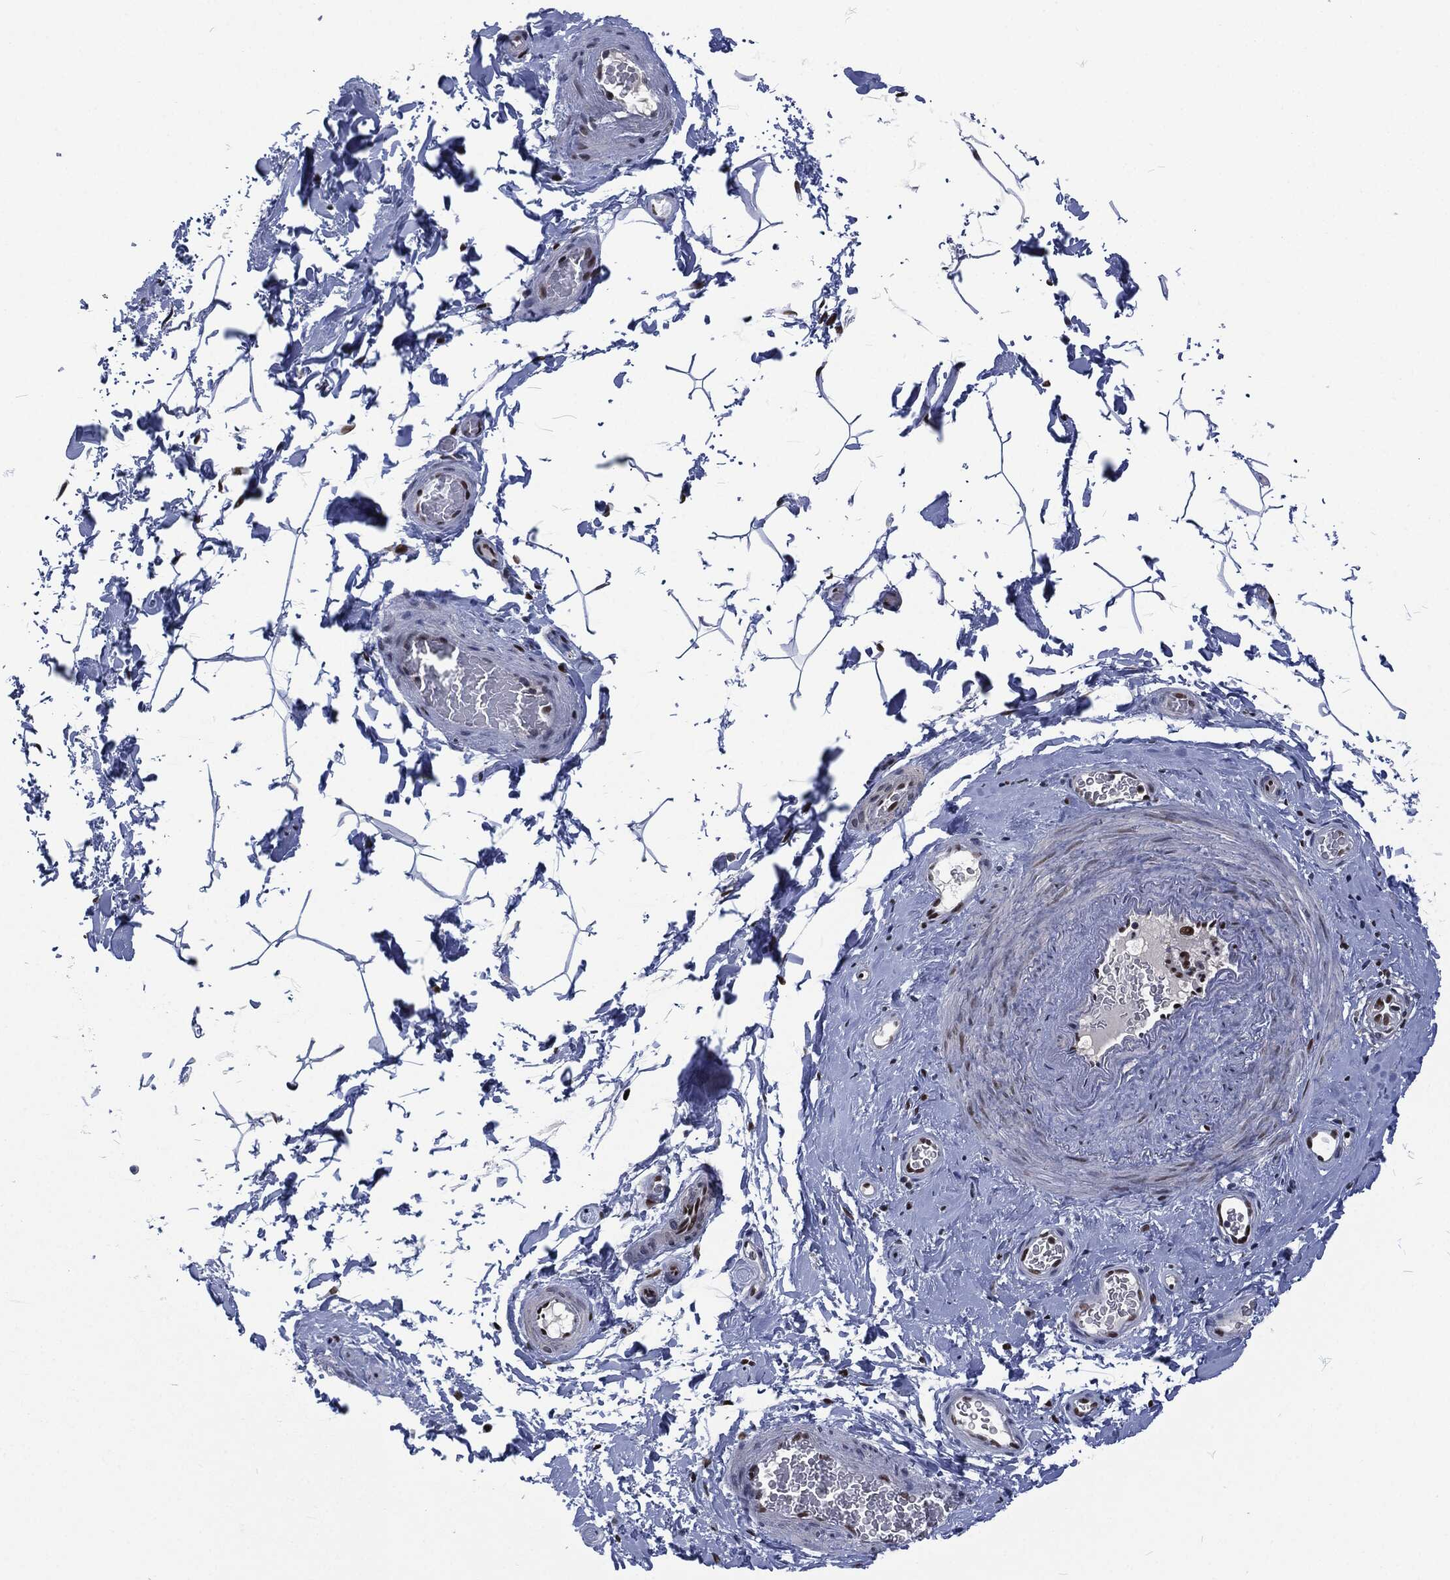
{"staining": {"intensity": "negative", "quantity": "none", "location": "none"}, "tissue": "adipose tissue", "cell_type": "Adipocytes", "image_type": "normal", "snomed": [{"axis": "morphology", "description": "Normal tissue, NOS"}, {"axis": "topography", "description": "Soft tissue"}, {"axis": "topography", "description": "Vascular tissue"}], "caption": "Immunohistochemistry photomicrograph of benign adipose tissue: adipose tissue stained with DAB (3,3'-diaminobenzidine) displays no significant protein staining in adipocytes.", "gene": "DCPS", "patient": {"sex": "male", "age": 41}}